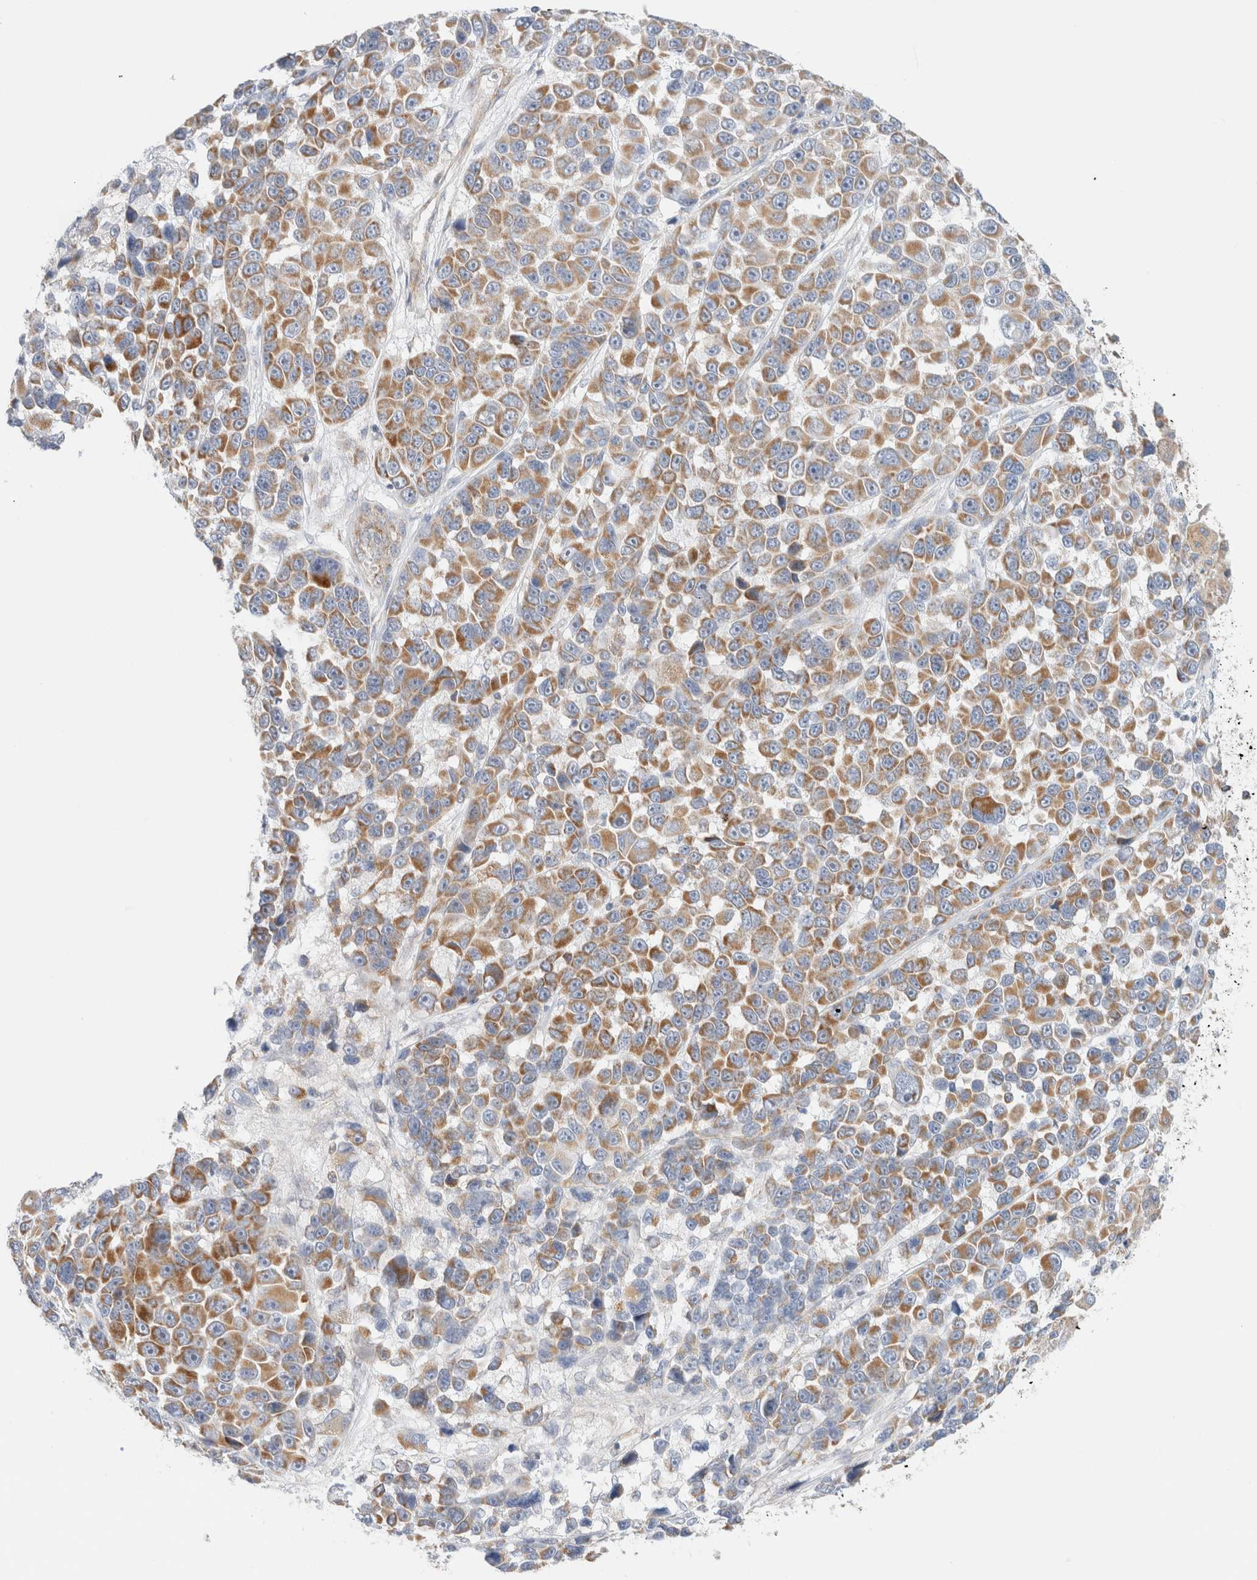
{"staining": {"intensity": "moderate", "quantity": ">75%", "location": "cytoplasmic/membranous"}, "tissue": "melanoma", "cell_type": "Tumor cells", "image_type": "cancer", "snomed": [{"axis": "morphology", "description": "Malignant melanoma, NOS"}, {"axis": "topography", "description": "Skin"}], "caption": "There is medium levels of moderate cytoplasmic/membranous positivity in tumor cells of malignant melanoma, as demonstrated by immunohistochemical staining (brown color).", "gene": "MRM3", "patient": {"sex": "male", "age": 53}}